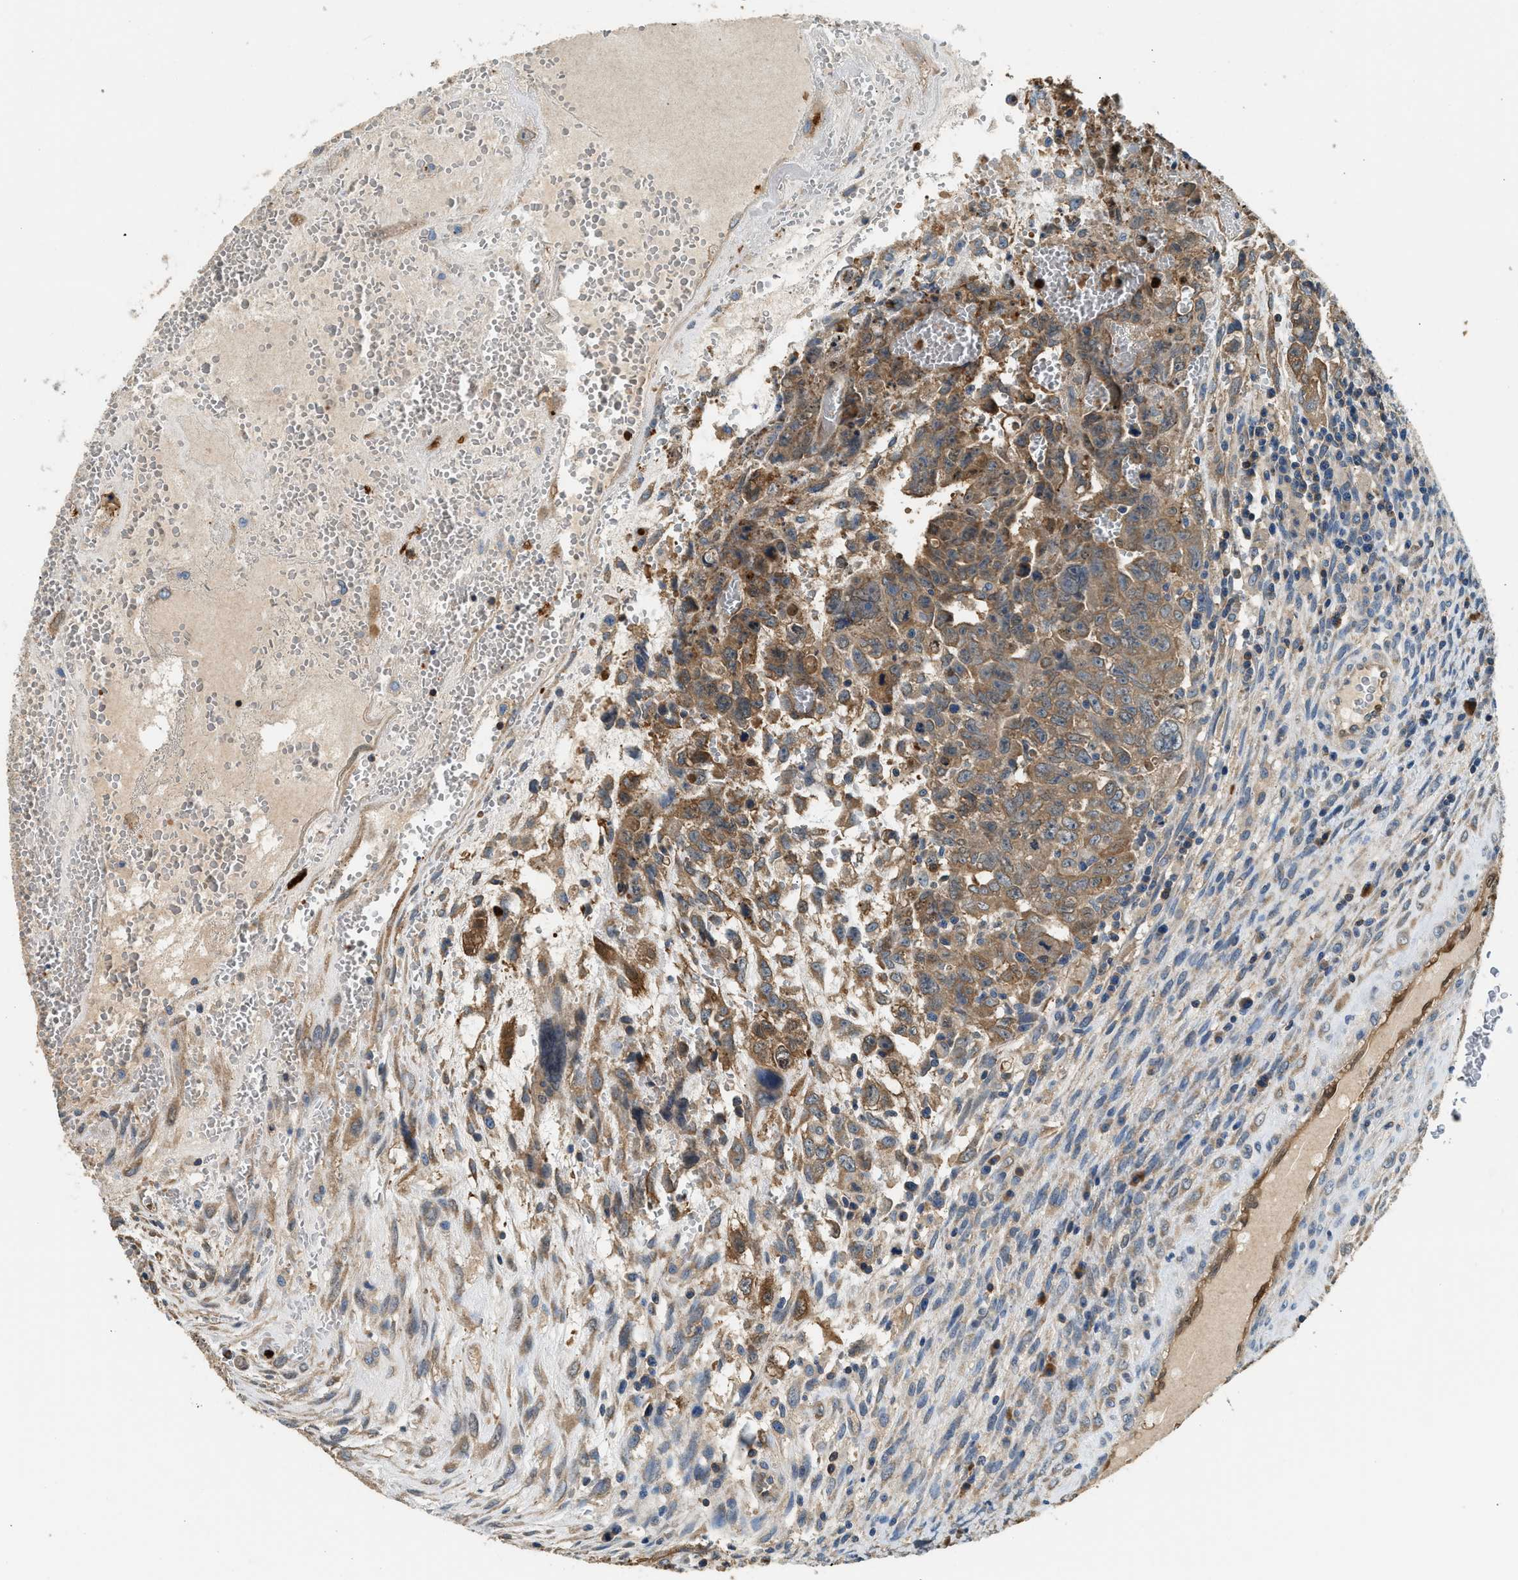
{"staining": {"intensity": "moderate", "quantity": ">75%", "location": "cytoplasmic/membranous"}, "tissue": "testis cancer", "cell_type": "Tumor cells", "image_type": "cancer", "snomed": [{"axis": "morphology", "description": "Carcinoma, Embryonal, NOS"}, {"axis": "topography", "description": "Testis"}], "caption": "Testis embryonal carcinoma stained with a protein marker displays moderate staining in tumor cells.", "gene": "ANXA3", "patient": {"sex": "male", "age": 28}}